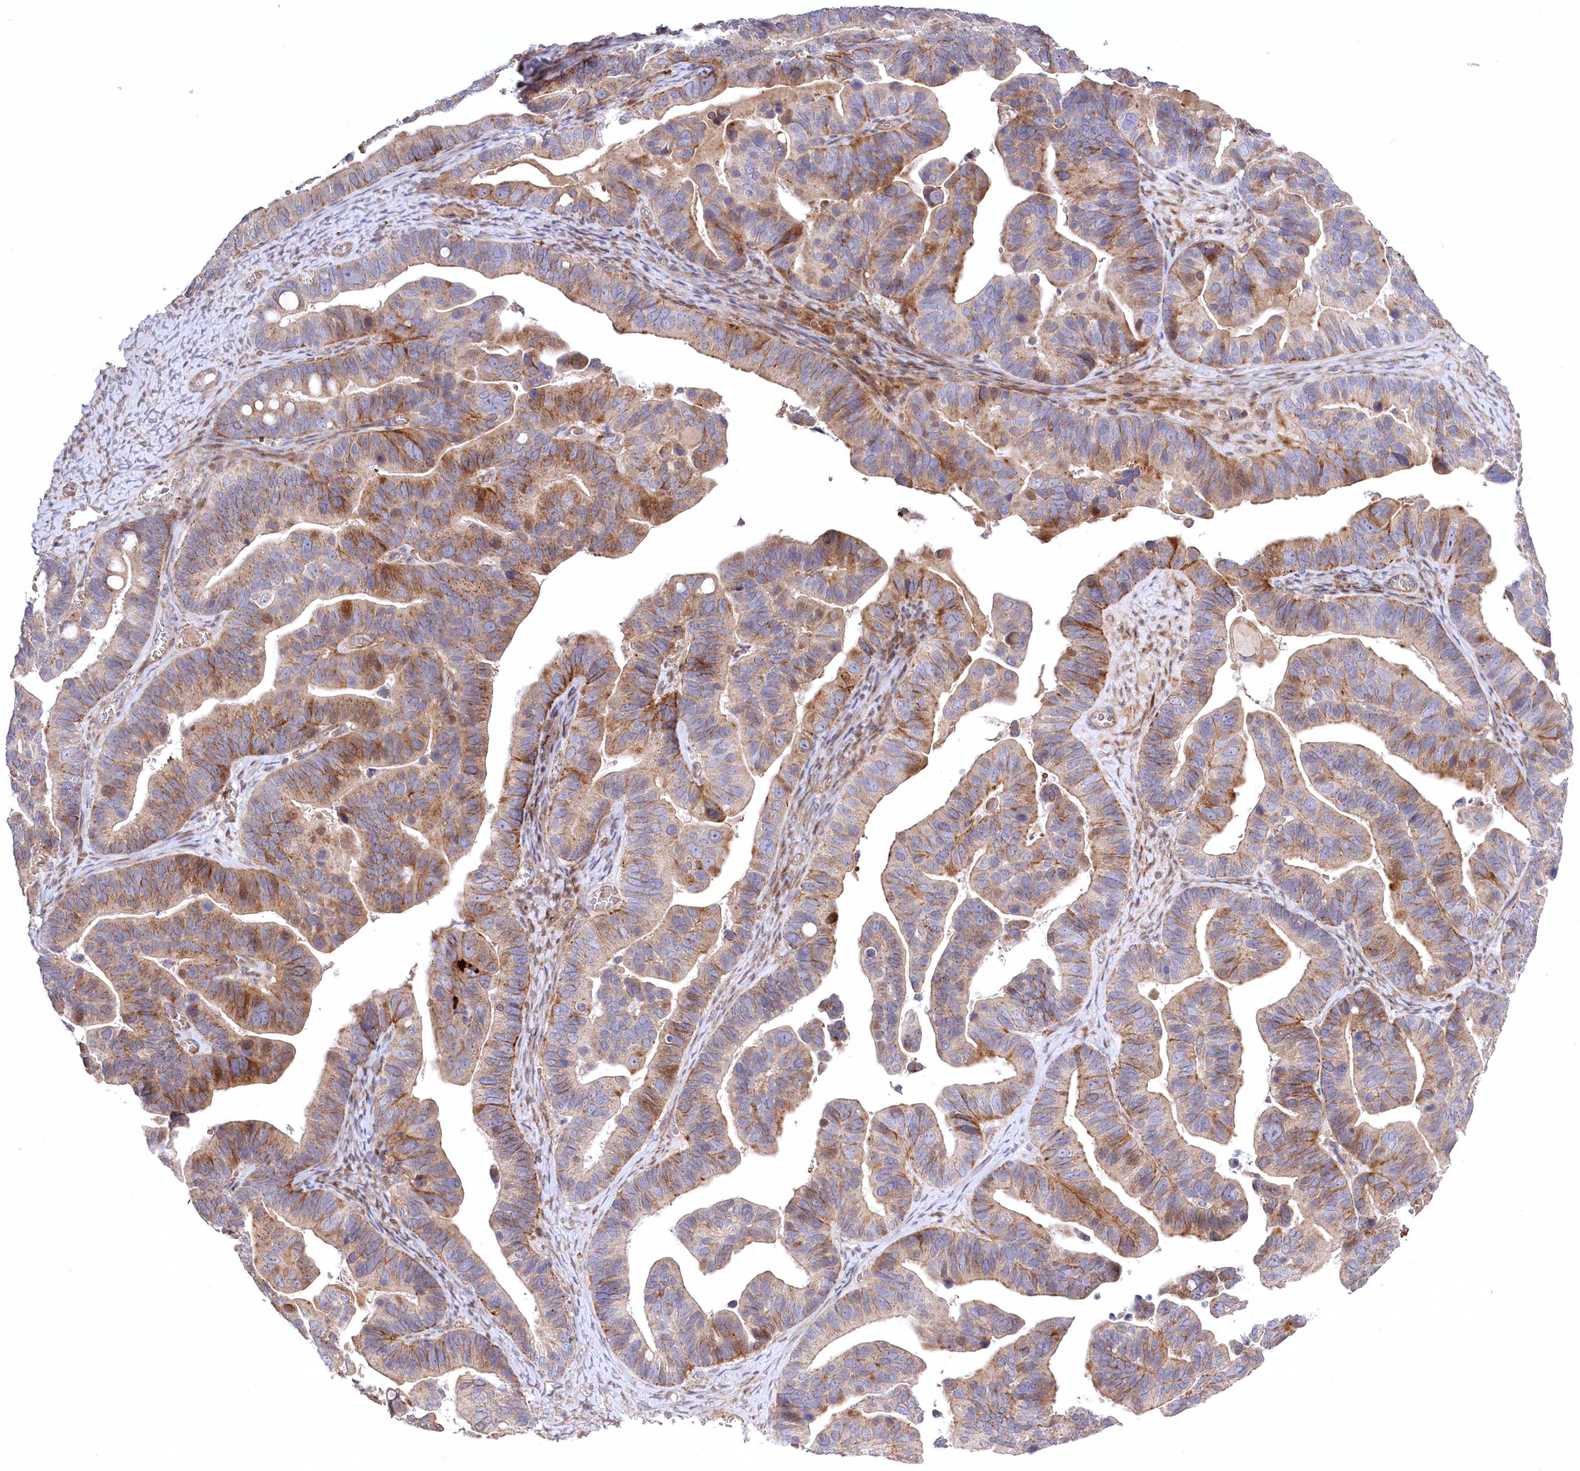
{"staining": {"intensity": "moderate", "quantity": ">75%", "location": "cytoplasmic/membranous"}, "tissue": "ovarian cancer", "cell_type": "Tumor cells", "image_type": "cancer", "snomed": [{"axis": "morphology", "description": "Cystadenocarcinoma, serous, NOS"}, {"axis": "topography", "description": "Ovary"}], "caption": "Immunohistochemistry photomicrograph of serous cystadenocarcinoma (ovarian) stained for a protein (brown), which exhibits medium levels of moderate cytoplasmic/membranous staining in about >75% of tumor cells.", "gene": "TRUB1", "patient": {"sex": "female", "age": 56}}